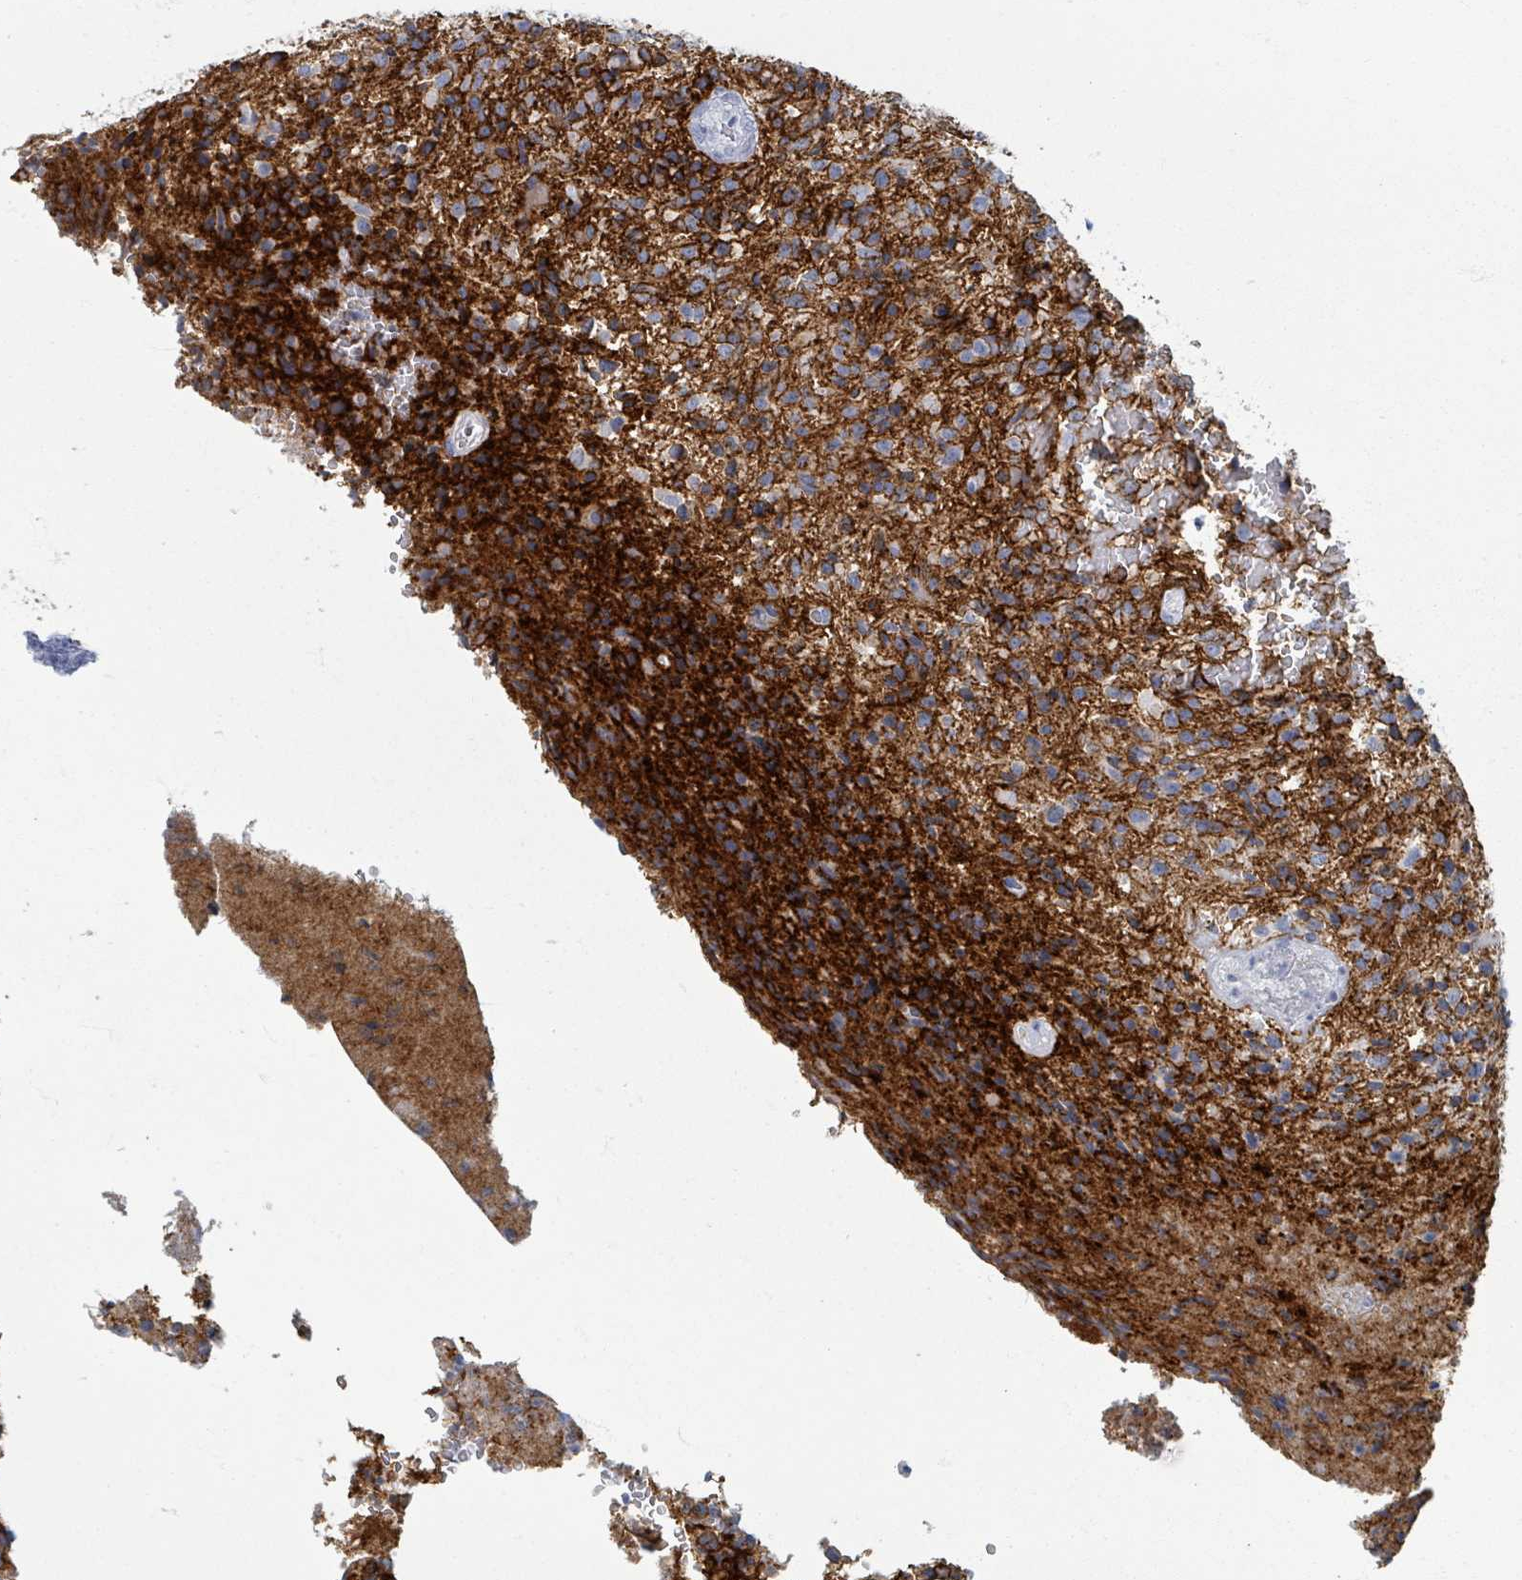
{"staining": {"intensity": "negative", "quantity": "none", "location": "none"}, "tissue": "glioma", "cell_type": "Tumor cells", "image_type": "cancer", "snomed": [{"axis": "morphology", "description": "Normal tissue, NOS"}, {"axis": "morphology", "description": "Glioma, malignant, High grade"}, {"axis": "topography", "description": "Cerebral cortex"}], "caption": "The micrograph demonstrates no staining of tumor cells in malignant glioma (high-grade). (DAB (3,3'-diaminobenzidine) immunohistochemistry visualized using brightfield microscopy, high magnification).", "gene": "TAS2R1", "patient": {"sex": "male", "age": 56}}